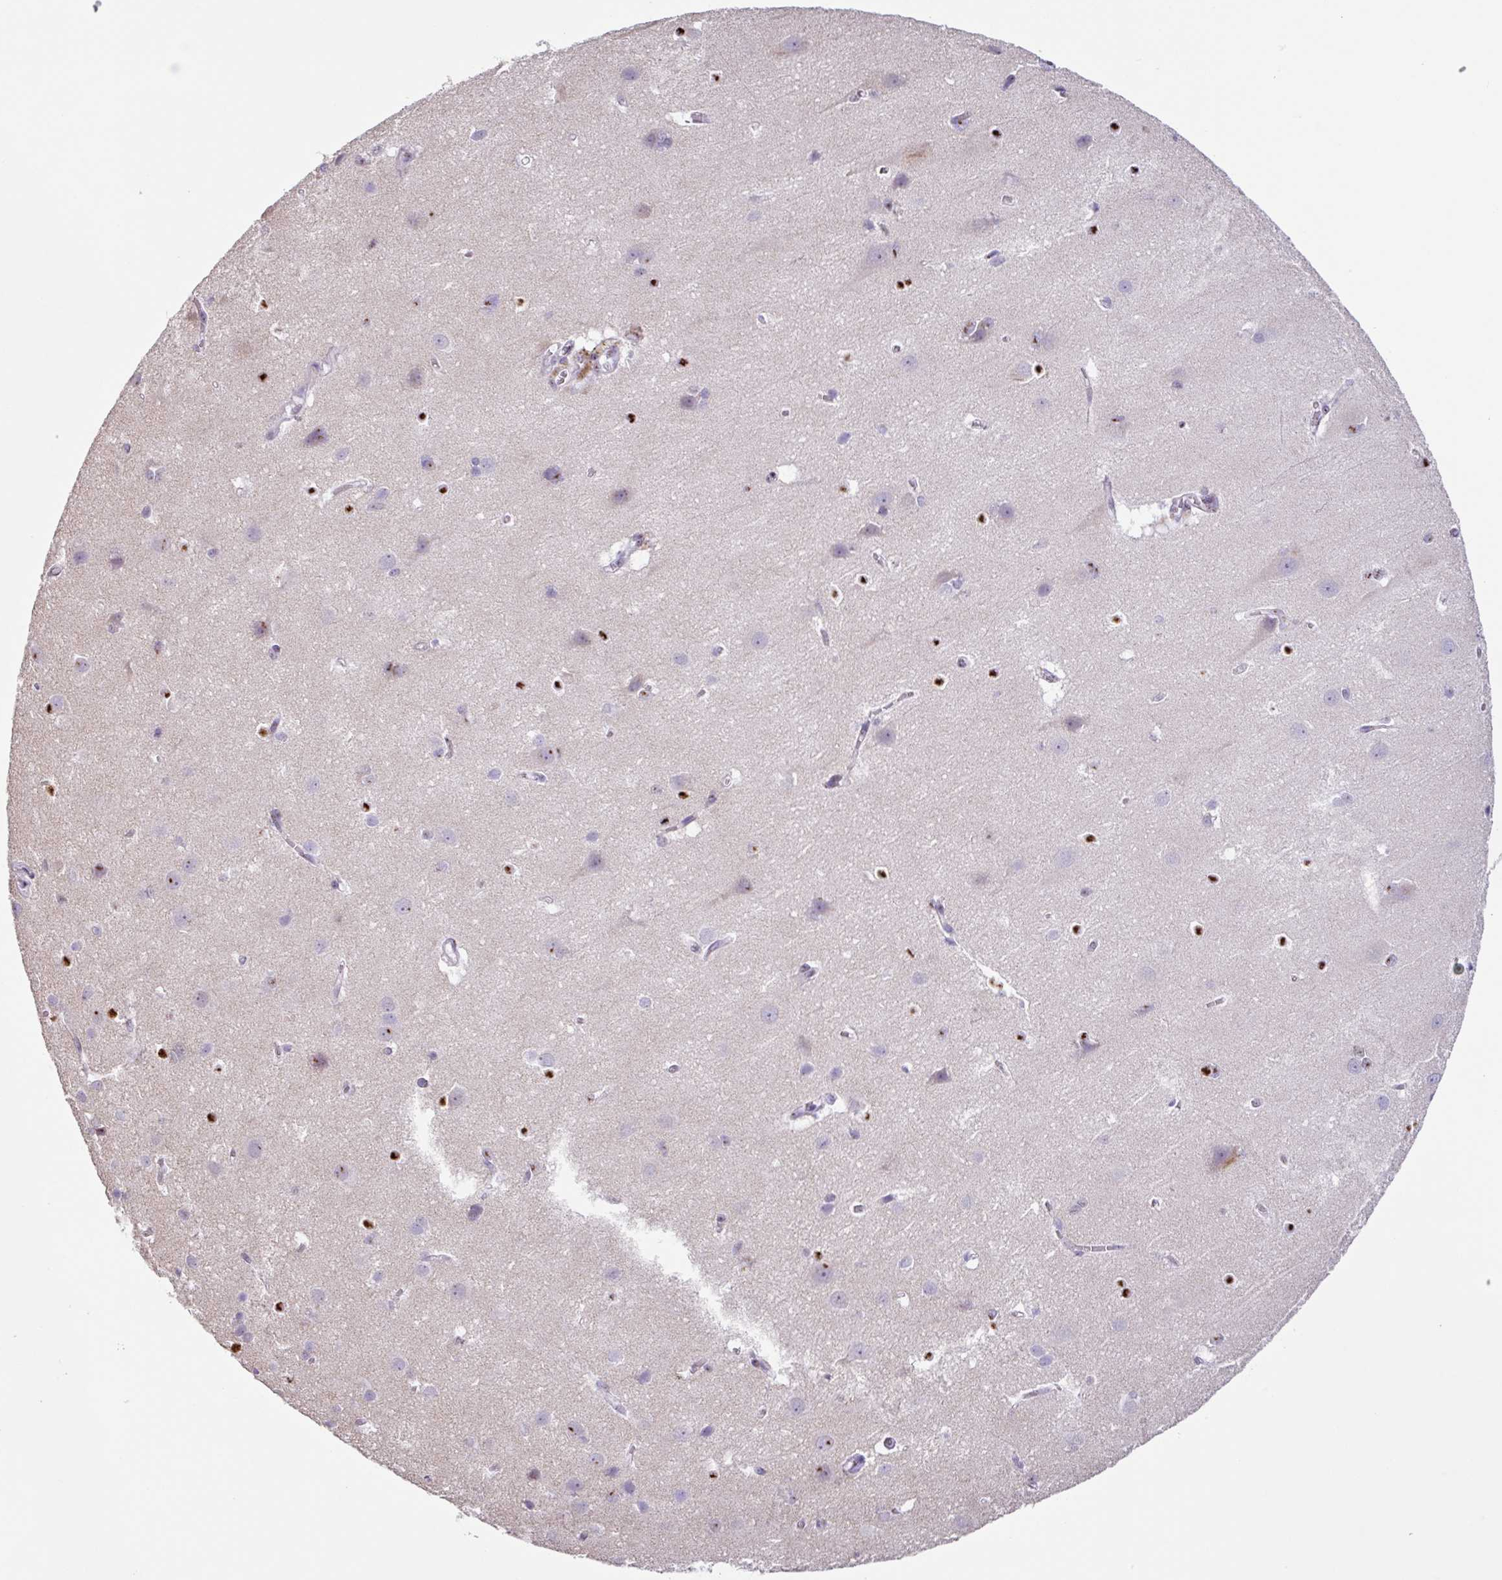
{"staining": {"intensity": "negative", "quantity": "none", "location": "none"}, "tissue": "cerebral cortex", "cell_type": "Endothelial cells", "image_type": "normal", "snomed": [{"axis": "morphology", "description": "Normal tissue, NOS"}, {"axis": "topography", "description": "Cerebral cortex"}], "caption": "A high-resolution photomicrograph shows immunohistochemistry (IHC) staining of normal cerebral cortex, which displays no significant staining in endothelial cells.", "gene": "ZG16", "patient": {"sex": "male", "age": 37}}